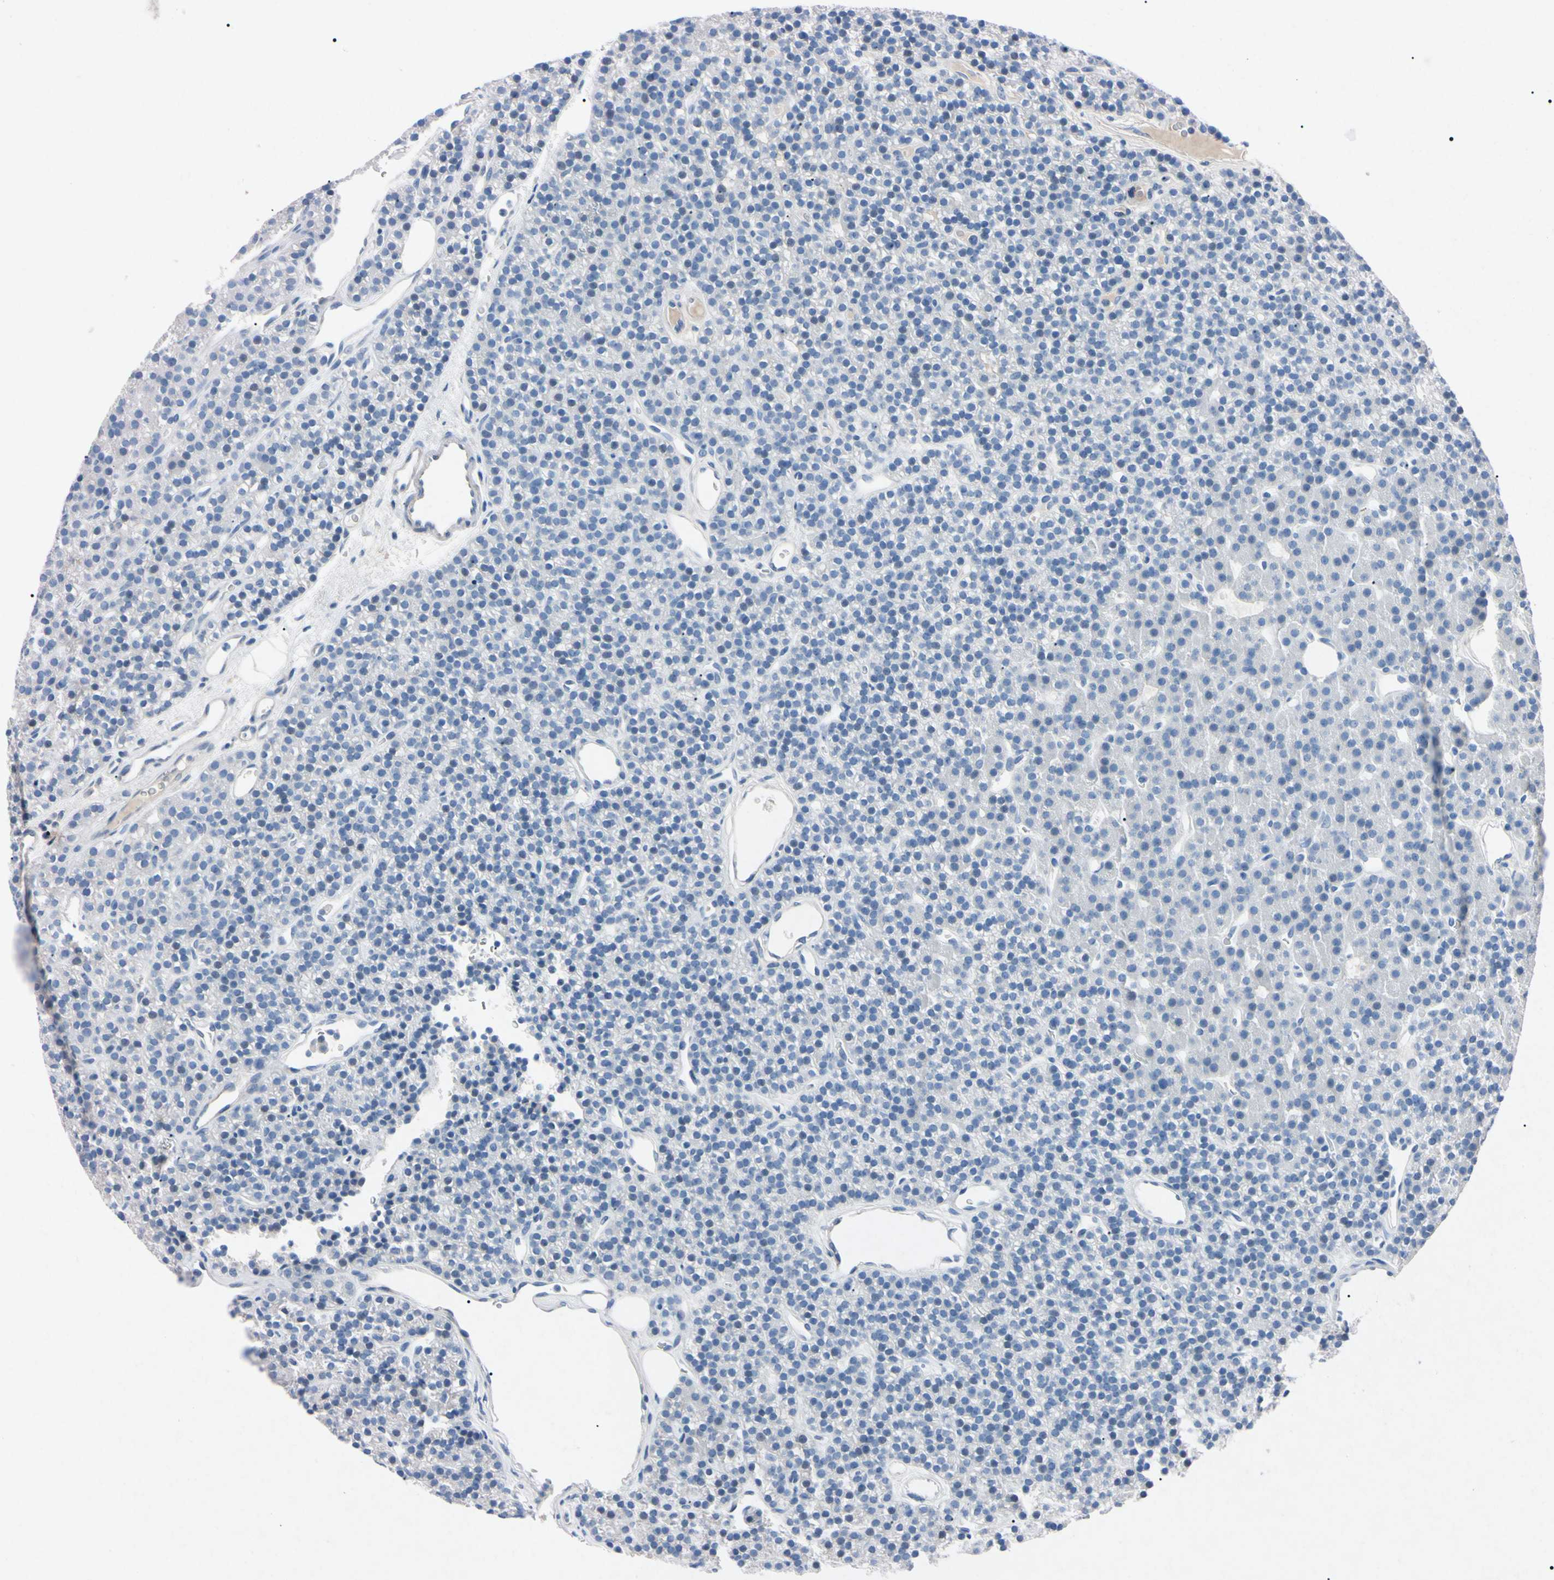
{"staining": {"intensity": "negative", "quantity": "none", "location": "none"}, "tissue": "parathyroid gland", "cell_type": "Glandular cells", "image_type": "normal", "snomed": [{"axis": "morphology", "description": "Normal tissue, NOS"}, {"axis": "morphology", "description": "Hyperplasia, NOS"}, {"axis": "topography", "description": "Parathyroid gland"}], "caption": "Immunohistochemistry (IHC) image of normal human parathyroid gland stained for a protein (brown), which displays no staining in glandular cells.", "gene": "ELN", "patient": {"sex": "male", "age": 44}}